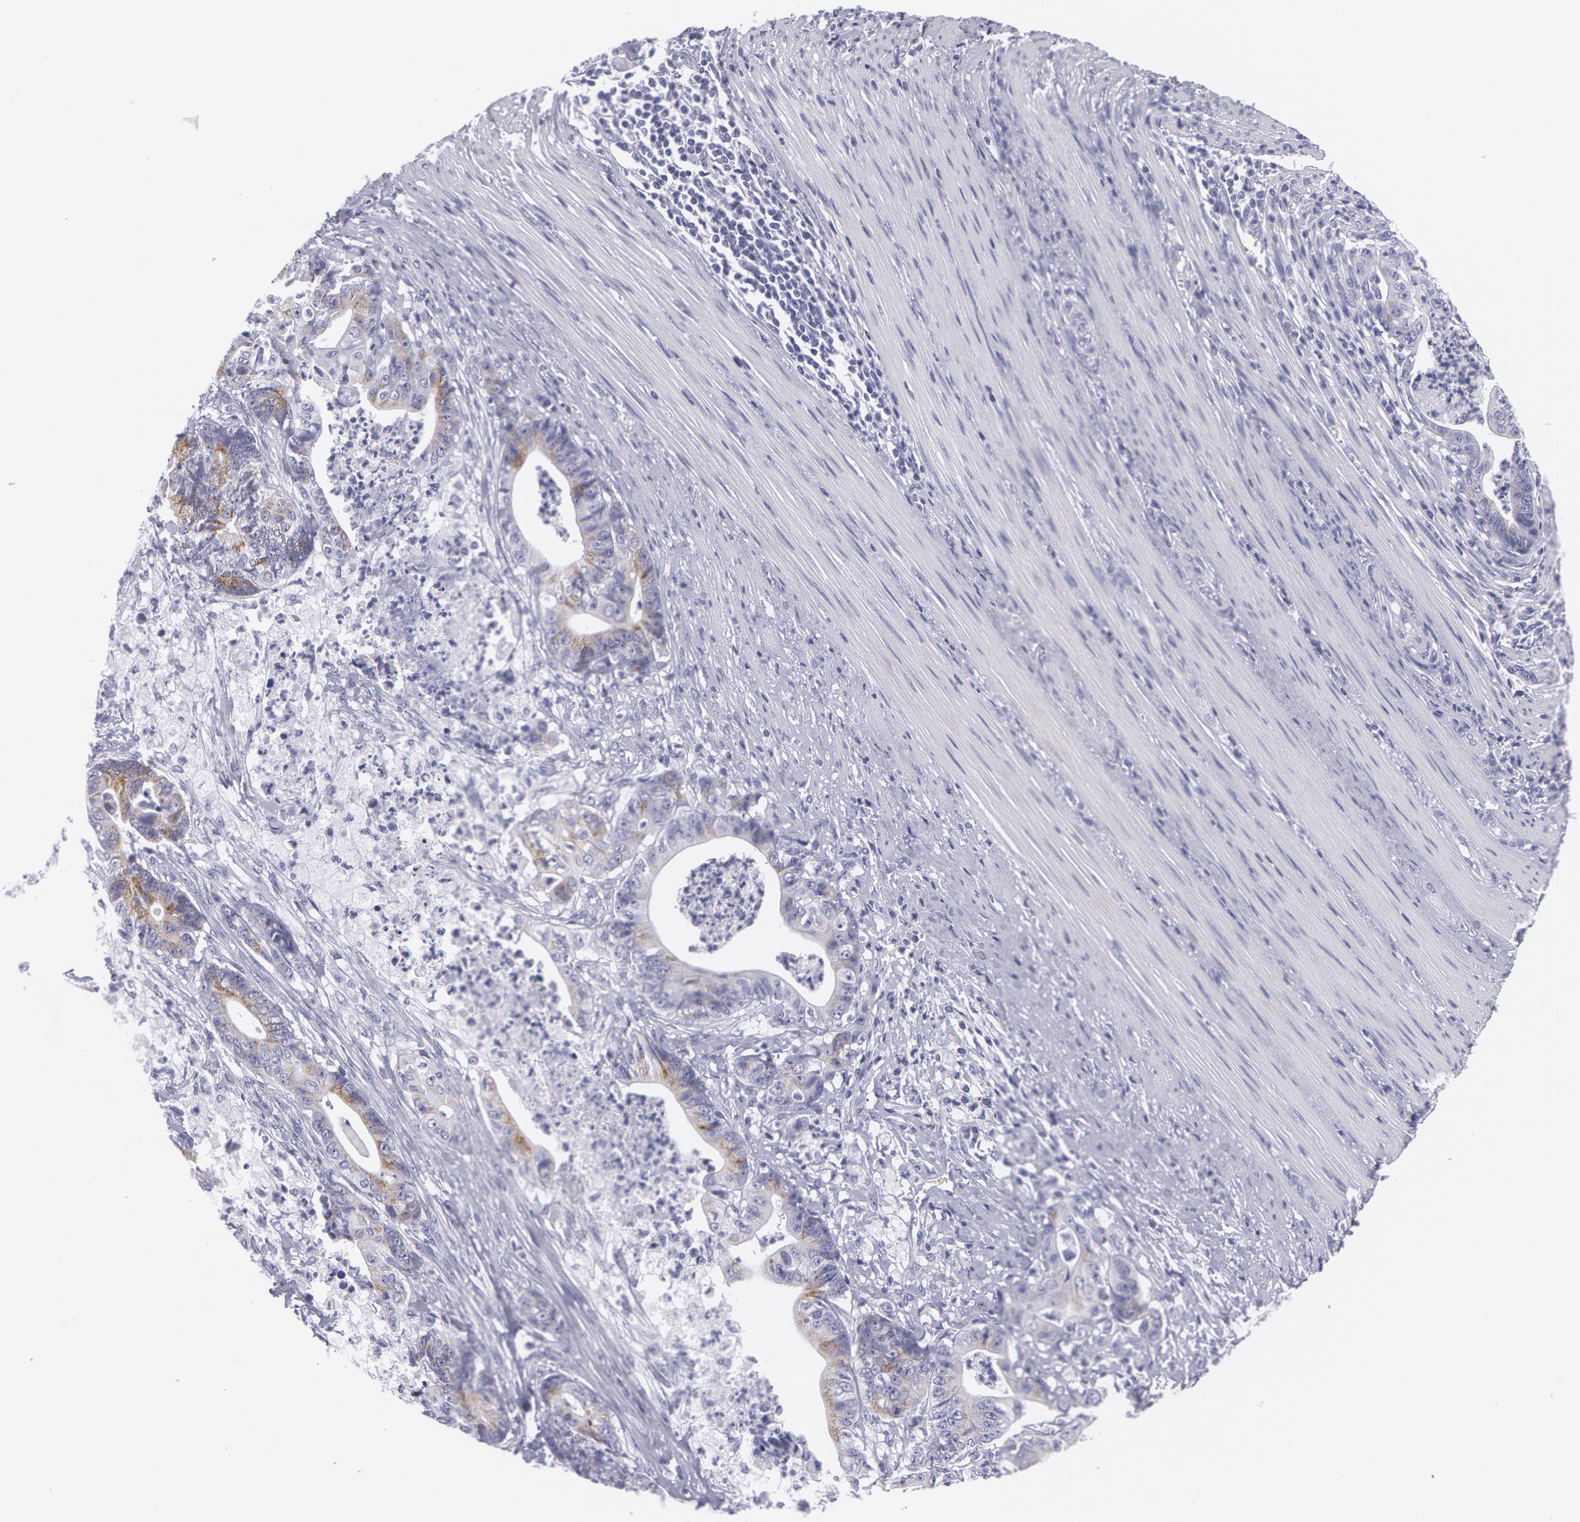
{"staining": {"intensity": "negative", "quantity": "none", "location": "none"}, "tissue": "stomach cancer", "cell_type": "Tumor cells", "image_type": "cancer", "snomed": [{"axis": "morphology", "description": "Adenocarcinoma, NOS"}, {"axis": "topography", "description": "Stomach, lower"}], "caption": "Stomach cancer stained for a protein using immunohistochemistry (IHC) reveals no staining tumor cells.", "gene": "AMACR", "patient": {"sex": "female", "age": 86}}